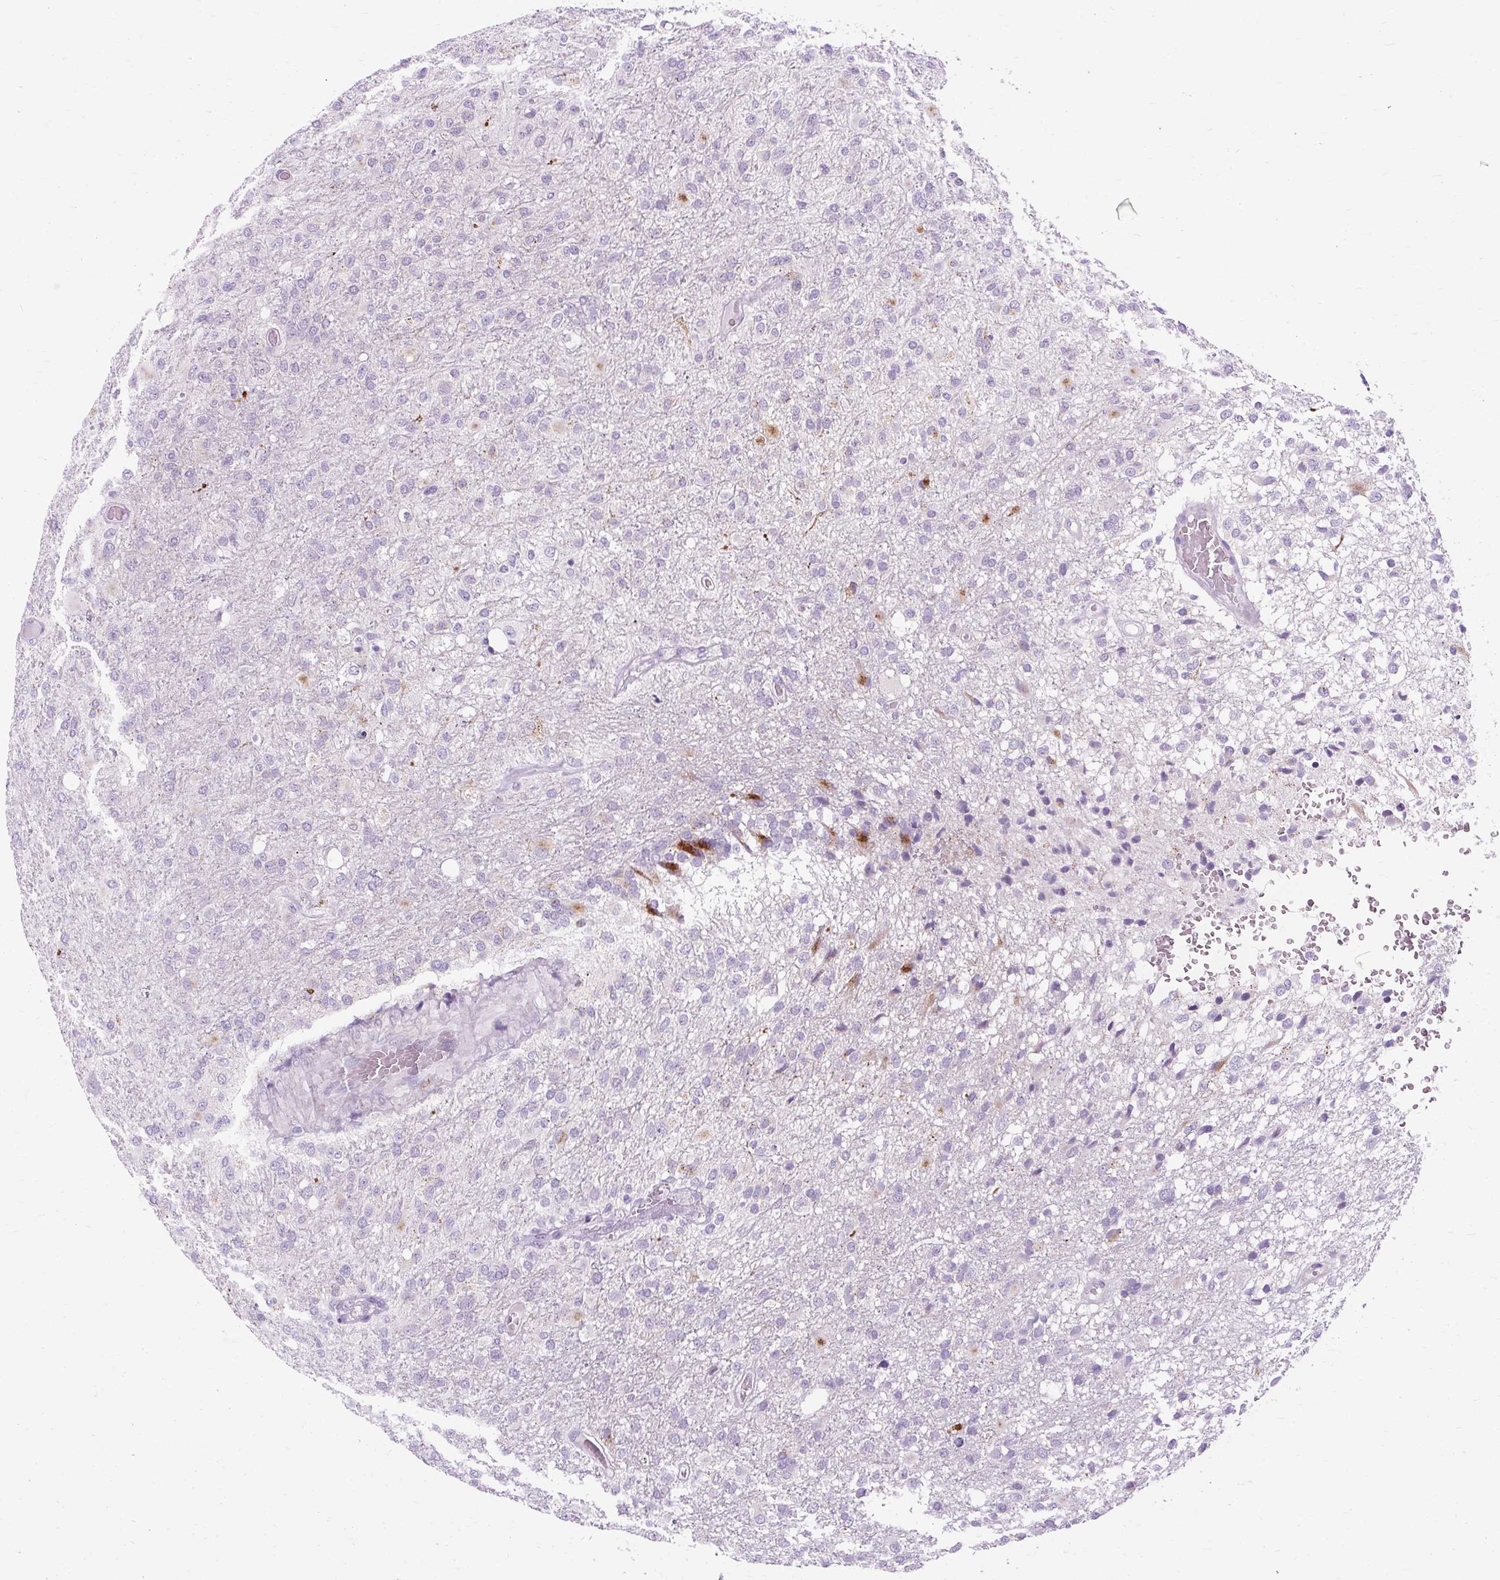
{"staining": {"intensity": "moderate", "quantity": "<25%", "location": "cytoplasmic/membranous"}, "tissue": "glioma", "cell_type": "Tumor cells", "image_type": "cancer", "snomed": [{"axis": "morphology", "description": "Glioma, malignant, High grade"}, {"axis": "topography", "description": "Brain"}], "caption": "Malignant glioma (high-grade) stained with DAB immunohistochemistry (IHC) displays low levels of moderate cytoplasmic/membranous expression in approximately <25% of tumor cells.", "gene": "B3GNT4", "patient": {"sex": "female", "age": 74}}